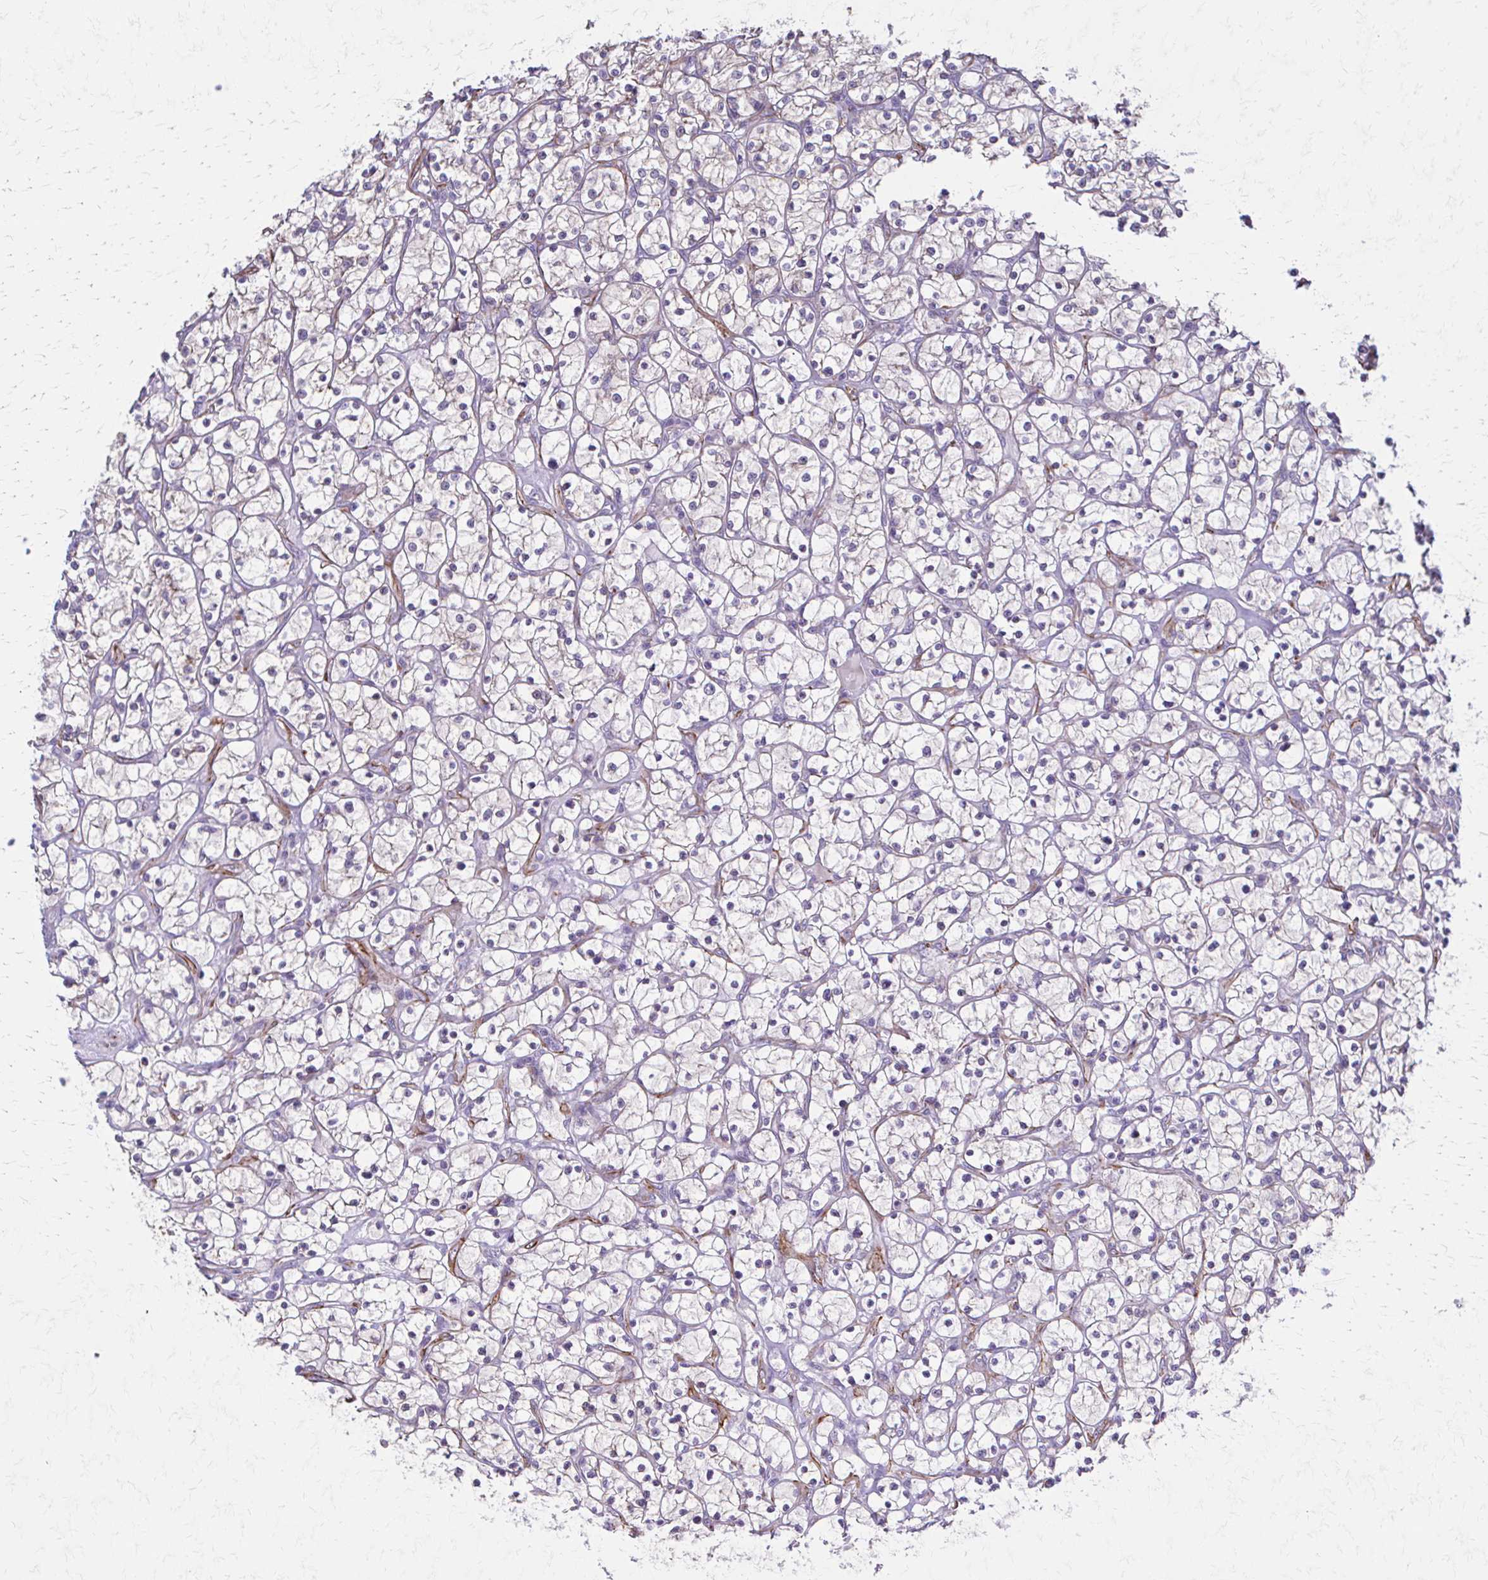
{"staining": {"intensity": "negative", "quantity": "none", "location": "none"}, "tissue": "renal cancer", "cell_type": "Tumor cells", "image_type": "cancer", "snomed": [{"axis": "morphology", "description": "Adenocarcinoma, NOS"}, {"axis": "topography", "description": "Kidney"}], "caption": "This is an IHC micrograph of renal cancer (adenocarcinoma). There is no staining in tumor cells.", "gene": "TIMMDC1", "patient": {"sex": "female", "age": 64}}